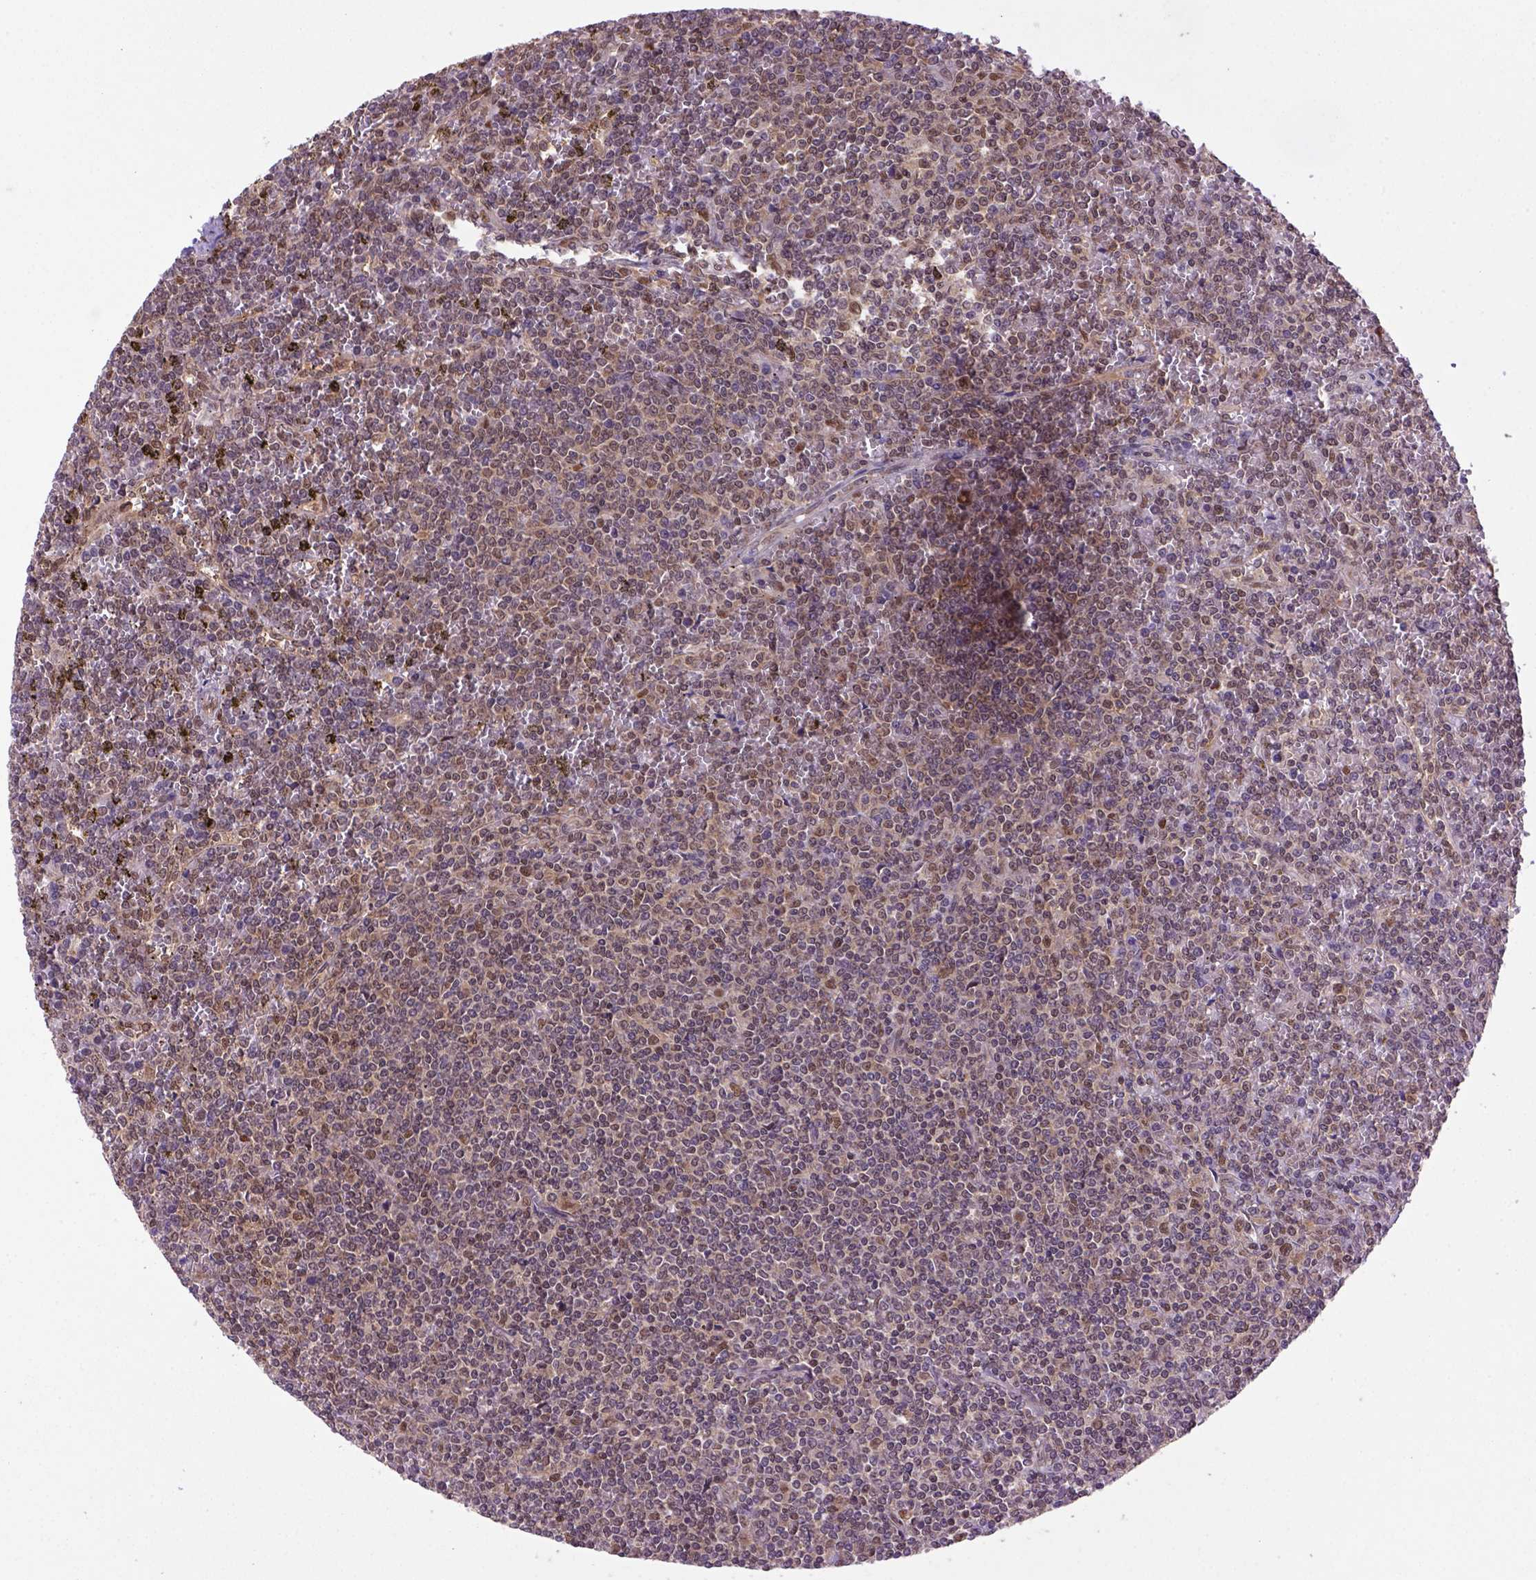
{"staining": {"intensity": "moderate", "quantity": "25%-75%", "location": "cytoplasmic/membranous,nuclear"}, "tissue": "lymphoma", "cell_type": "Tumor cells", "image_type": "cancer", "snomed": [{"axis": "morphology", "description": "Malignant lymphoma, non-Hodgkin's type, Low grade"}, {"axis": "topography", "description": "Spleen"}], "caption": "Human lymphoma stained for a protein (brown) shows moderate cytoplasmic/membranous and nuclear positive expression in about 25%-75% of tumor cells.", "gene": "PSMC2", "patient": {"sex": "female", "age": 19}}